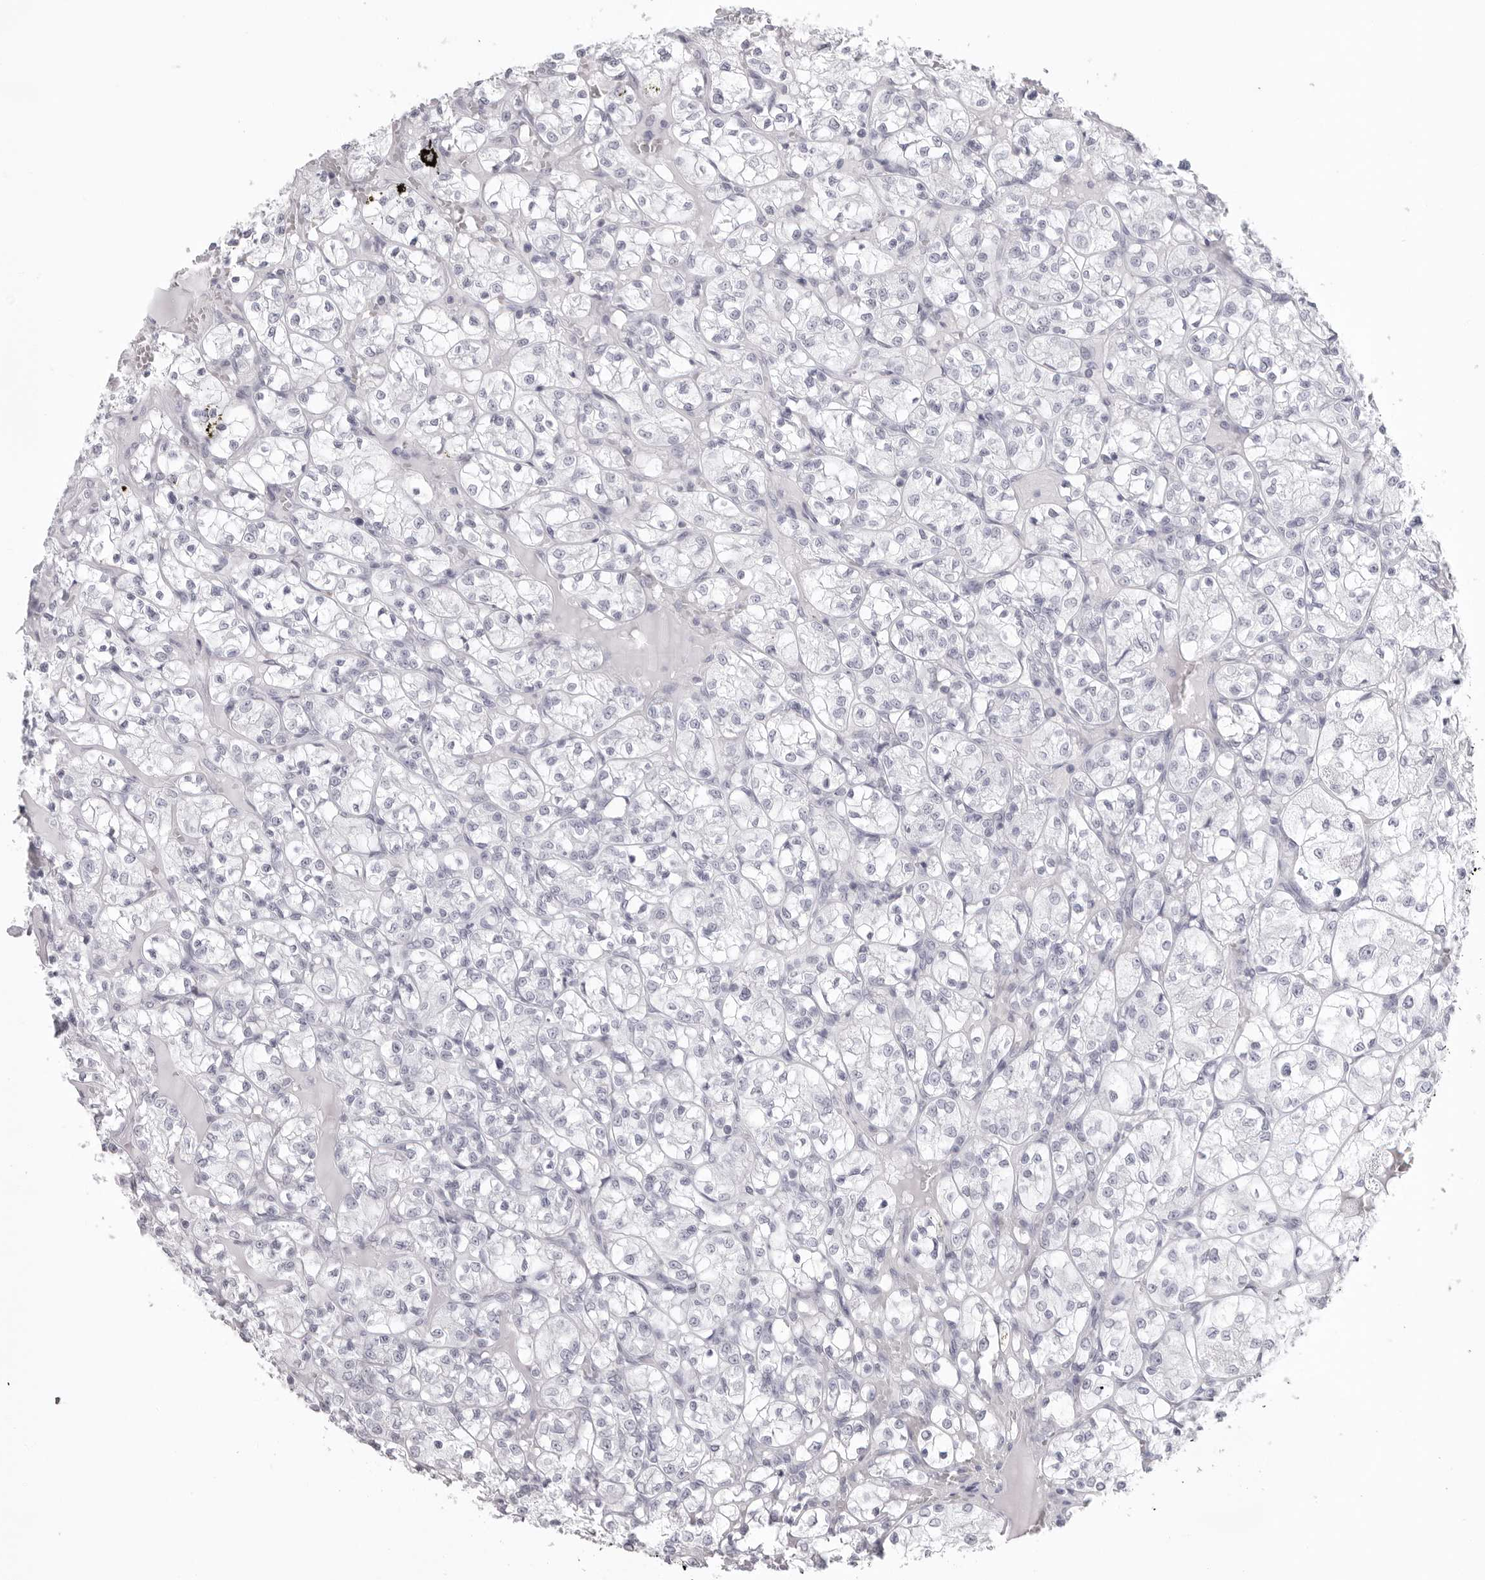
{"staining": {"intensity": "negative", "quantity": "none", "location": "none"}, "tissue": "renal cancer", "cell_type": "Tumor cells", "image_type": "cancer", "snomed": [{"axis": "morphology", "description": "Adenocarcinoma, NOS"}, {"axis": "topography", "description": "Kidney"}], "caption": "Tumor cells show no significant protein staining in renal cancer.", "gene": "KLK9", "patient": {"sex": "female", "age": 69}}